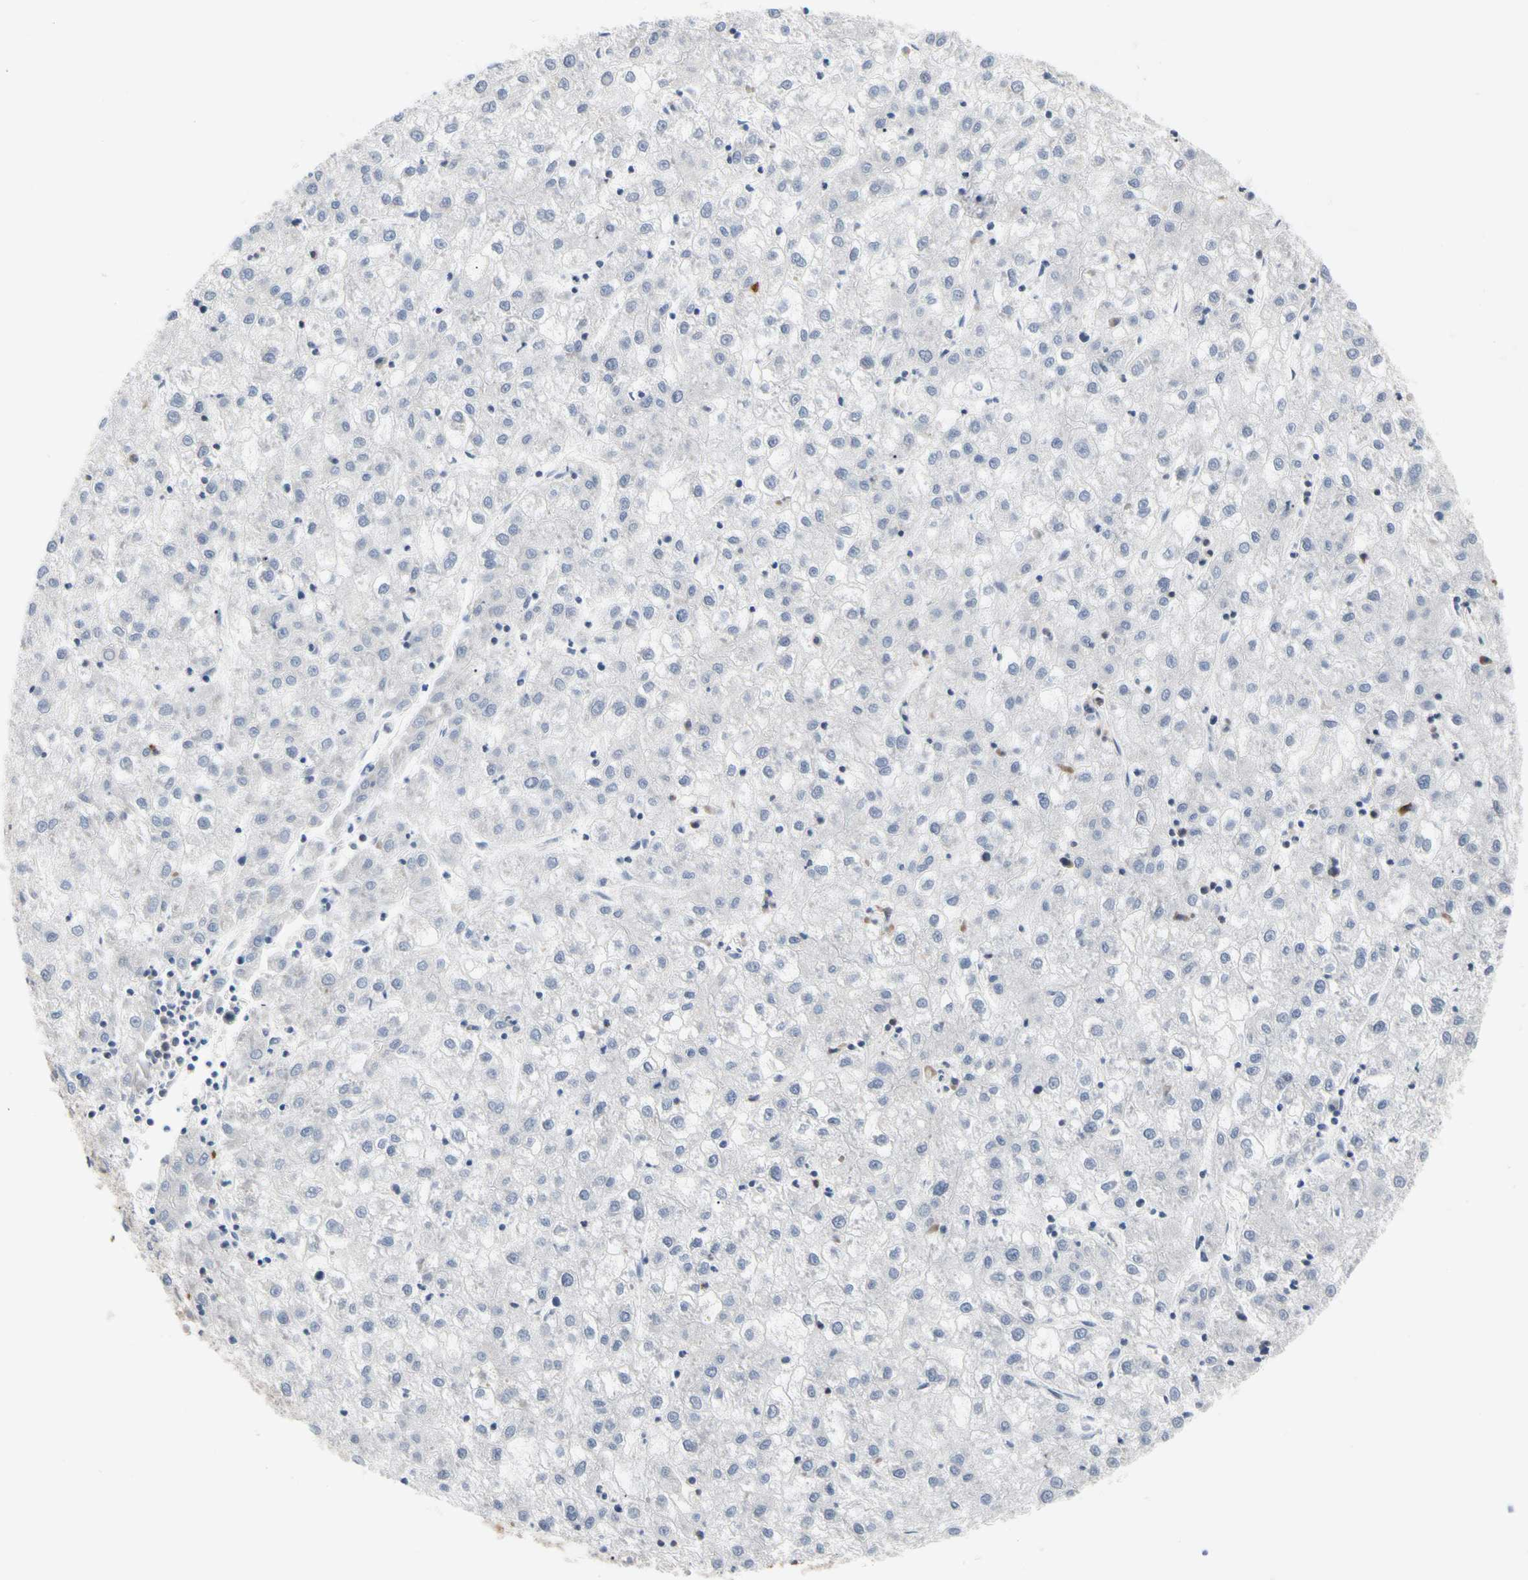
{"staining": {"intensity": "negative", "quantity": "none", "location": "none"}, "tissue": "liver cancer", "cell_type": "Tumor cells", "image_type": "cancer", "snomed": [{"axis": "morphology", "description": "Carcinoma, Hepatocellular, NOS"}, {"axis": "topography", "description": "Liver"}], "caption": "IHC image of neoplastic tissue: human hepatocellular carcinoma (liver) stained with DAB shows no significant protein expression in tumor cells. (Stains: DAB IHC with hematoxylin counter stain, Microscopy: brightfield microscopy at high magnification).", "gene": "MCL1", "patient": {"sex": "male", "age": 72}}